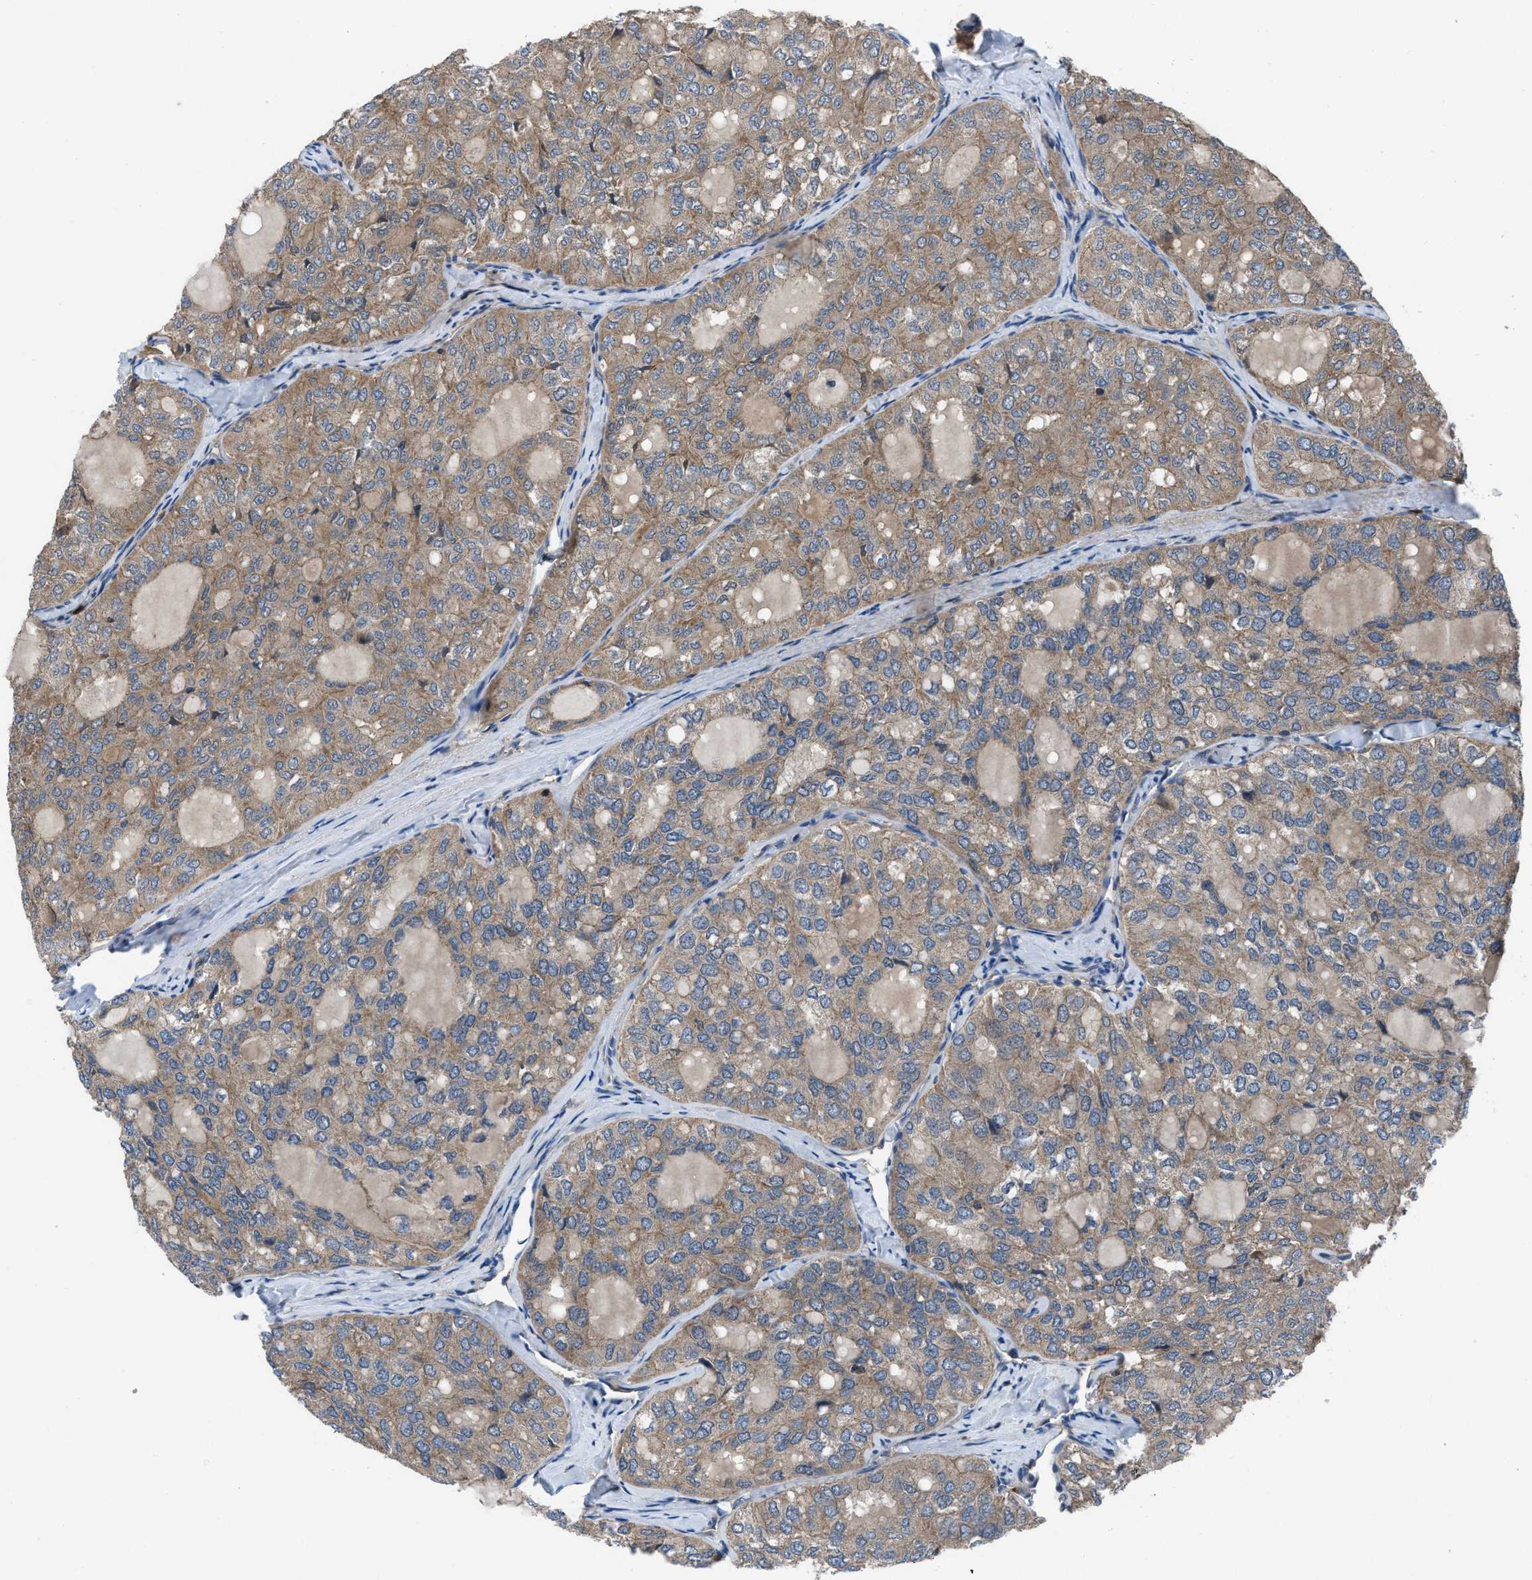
{"staining": {"intensity": "moderate", "quantity": ">75%", "location": "cytoplasmic/membranous"}, "tissue": "thyroid cancer", "cell_type": "Tumor cells", "image_type": "cancer", "snomed": [{"axis": "morphology", "description": "Follicular adenoma carcinoma, NOS"}, {"axis": "topography", "description": "Thyroid gland"}], "caption": "Brown immunohistochemical staining in human thyroid follicular adenoma carcinoma exhibits moderate cytoplasmic/membranous staining in about >75% of tumor cells.", "gene": "USP25", "patient": {"sex": "male", "age": 75}}